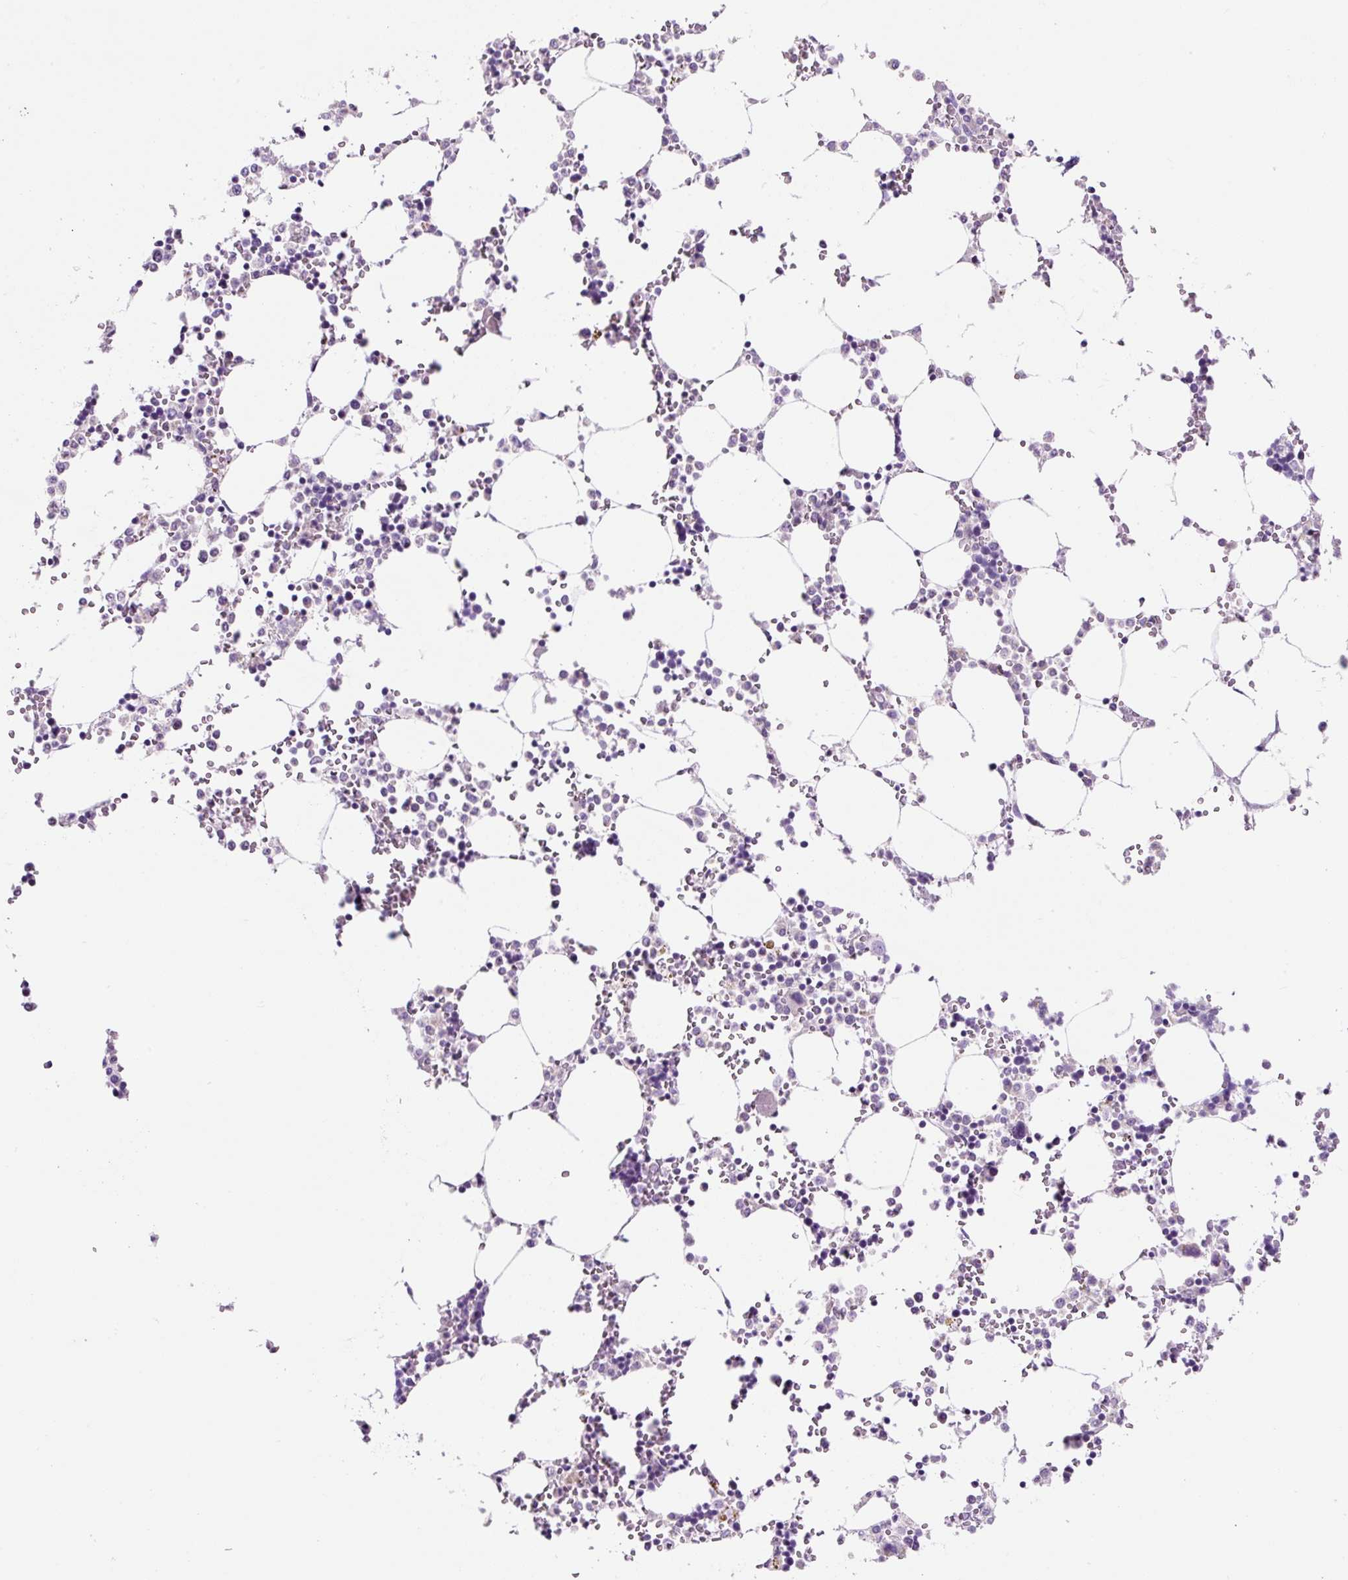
{"staining": {"intensity": "negative", "quantity": "none", "location": "none"}, "tissue": "bone marrow", "cell_type": "Hematopoietic cells", "image_type": "normal", "snomed": [{"axis": "morphology", "description": "Normal tissue, NOS"}, {"axis": "topography", "description": "Bone marrow"}], "caption": "This is an immunohistochemistry photomicrograph of unremarkable bone marrow. There is no staining in hematopoietic cells.", "gene": "OGDHL", "patient": {"sex": "male", "age": 64}}